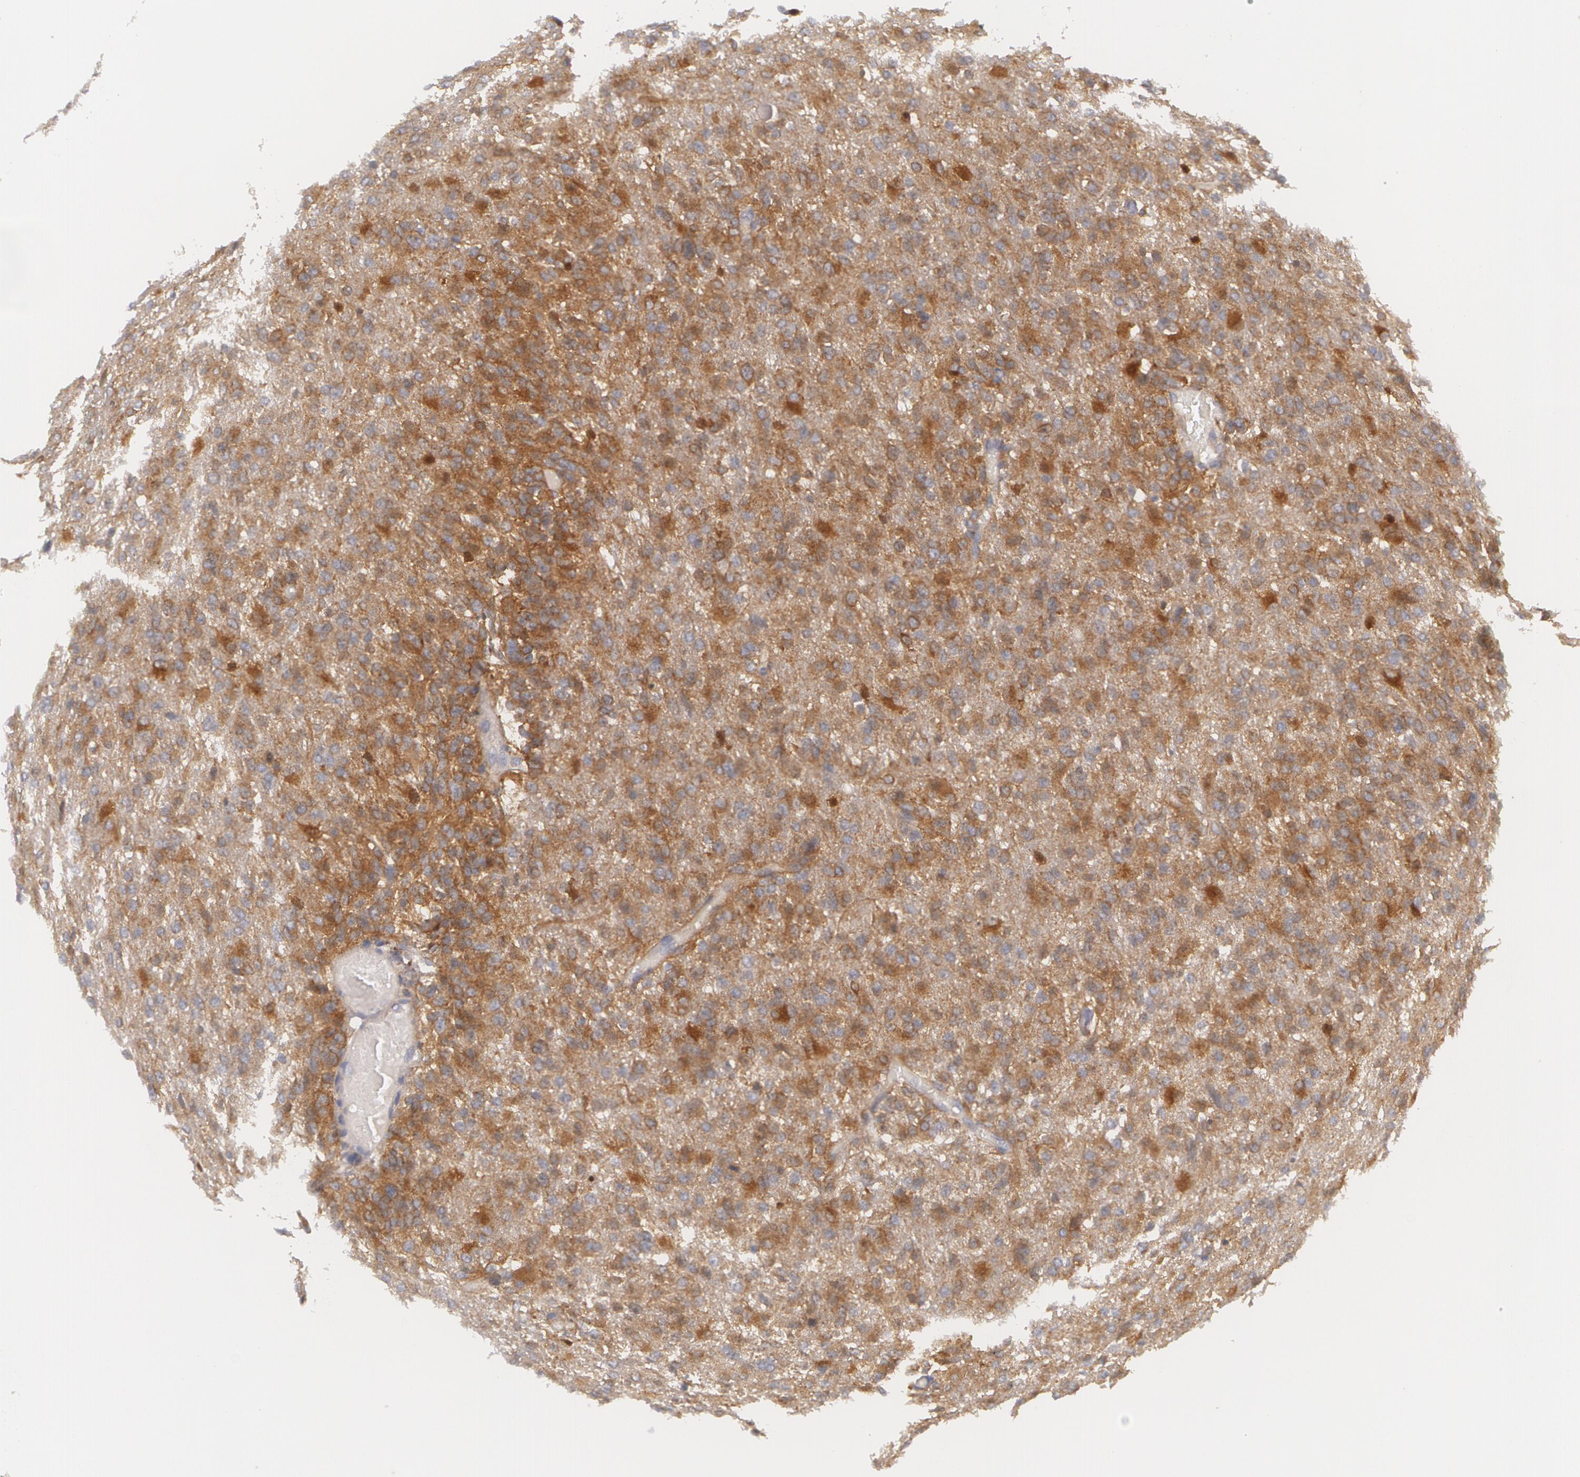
{"staining": {"intensity": "strong", "quantity": ">75%", "location": "cytoplasmic/membranous"}, "tissue": "glioma", "cell_type": "Tumor cells", "image_type": "cancer", "snomed": [{"axis": "morphology", "description": "Glioma, malignant, High grade"}, {"axis": "topography", "description": "Brain"}], "caption": "Immunohistochemical staining of human glioma reveals high levels of strong cytoplasmic/membranous protein positivity in about >75% of tumor cells.", "gene": "CASK", "patient": {"sex": "male", "age": 68}}